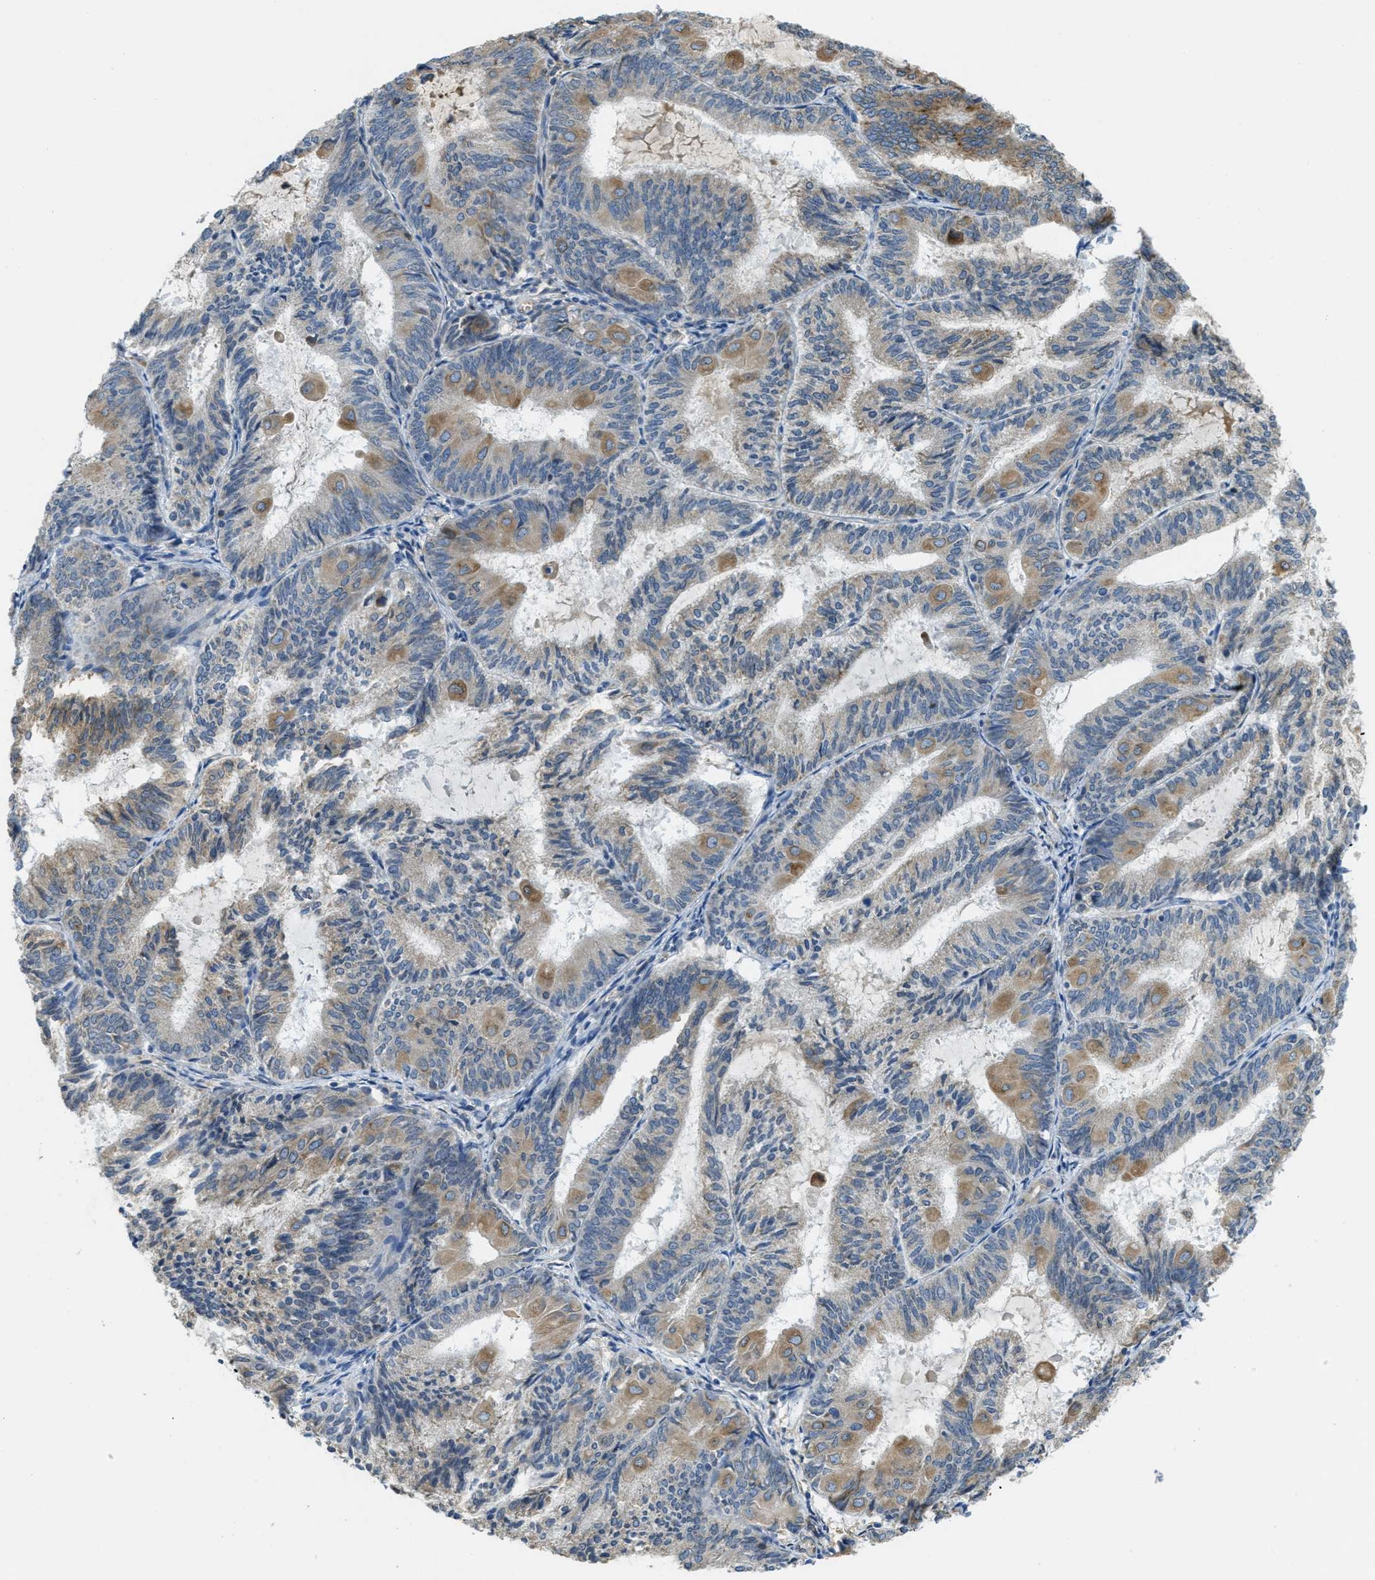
{"staining": {"intensity": "moderate", "quantity": "25%-75%", "location": "cytoplasmic/membranous"}, "tissue": "endometrial cancer", "cell_type": "Tumor cells", "image_type": "cancer", "snomed": [{"axis": "morphology", "description": "Adenocarcinoma, NOS"}, {"axis": "topography", "description": "Endometrium"}], "caption": "Immunohistochemistry (IHC) of endometrial cancer shows medium levels of moderate cytoplasmic/membranous expression in approximately 25%-75% of tumor cells.", "gene": "MPDU1", "patient": {"sex": "female", "age": 81}}